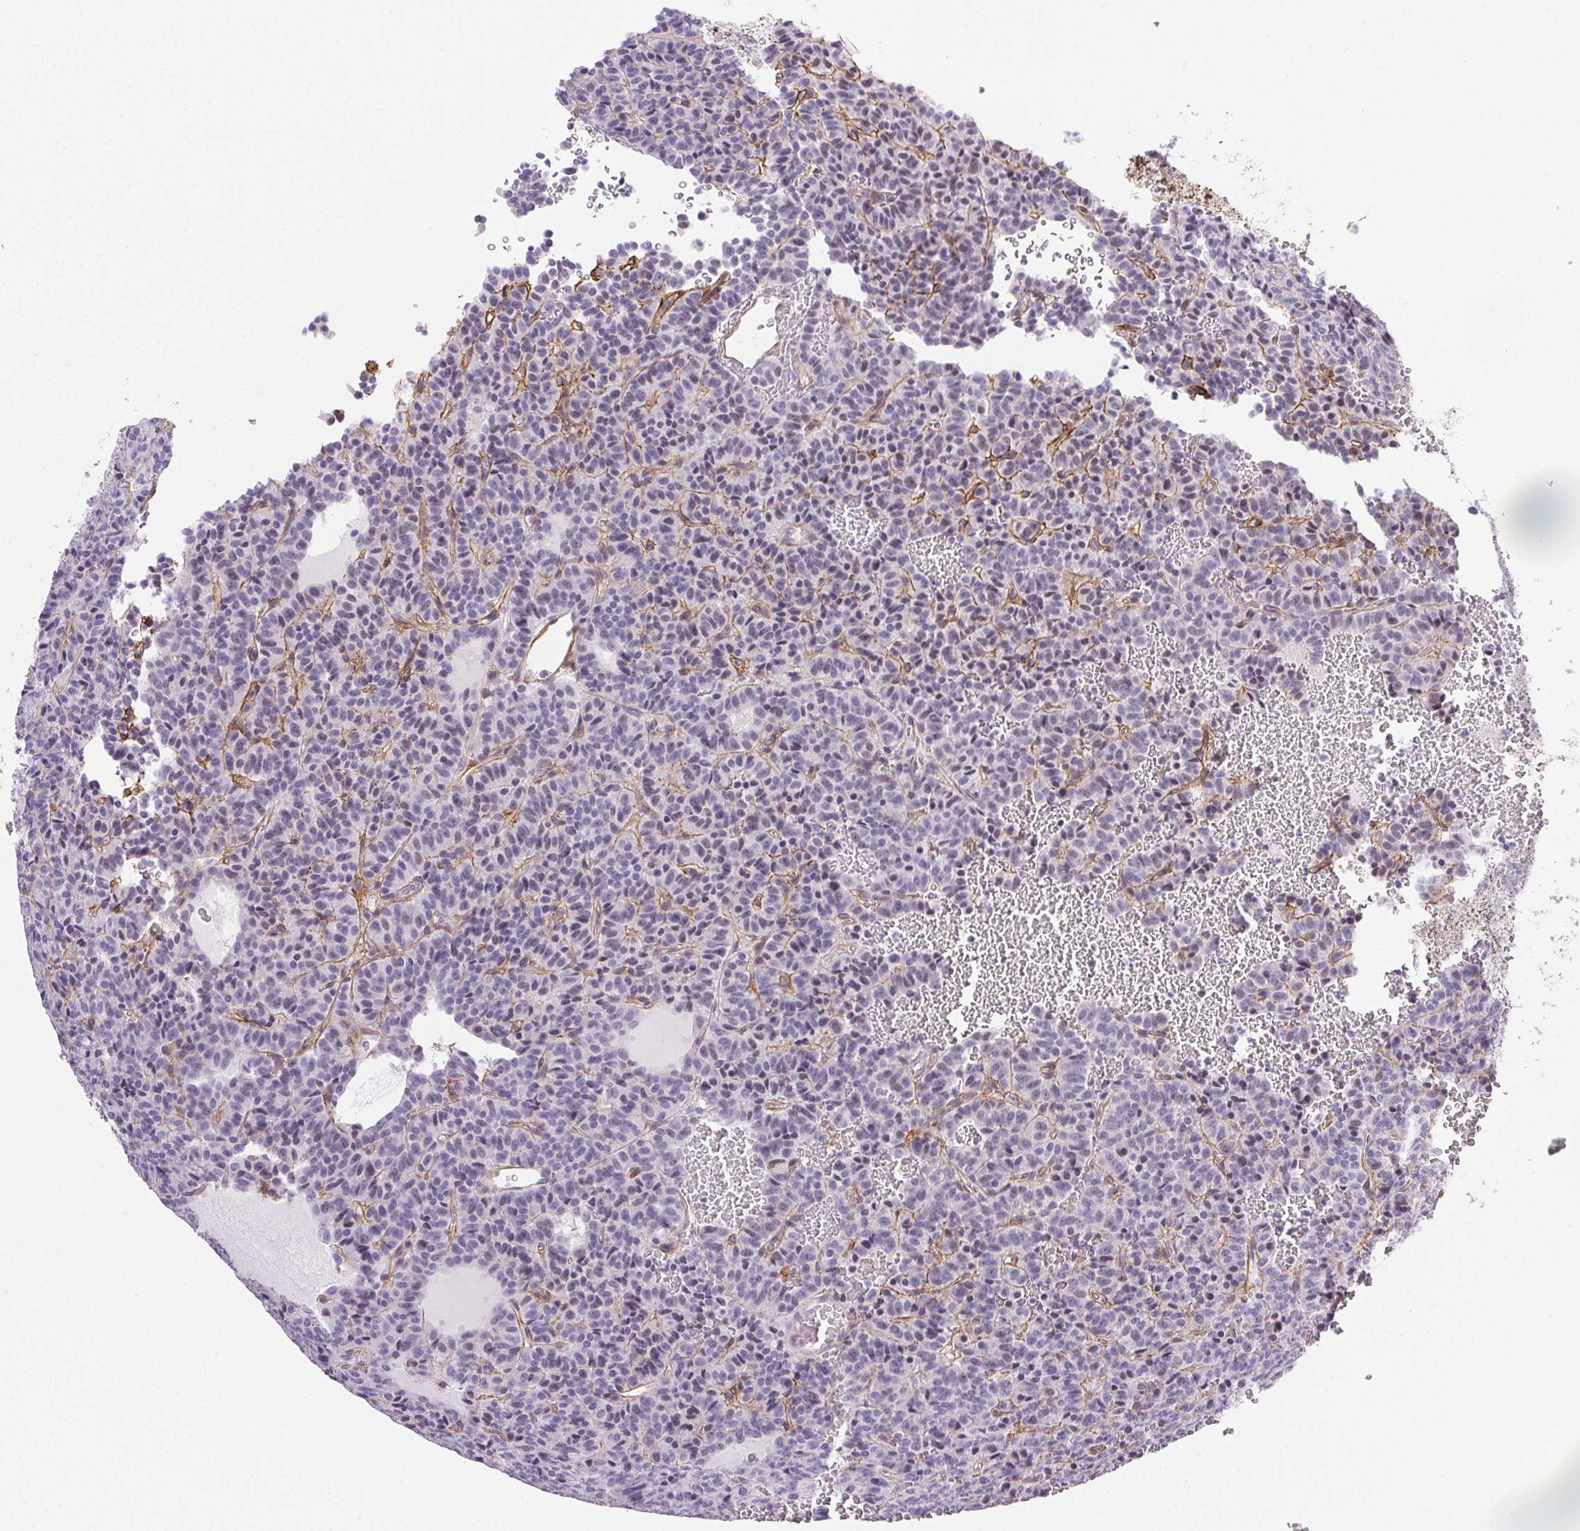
{"staining": {"intensity": "negative", "quantity": "none", "location": "none"}, "tissue": "carcinoid", "cell_type": "Tumor cells", "image_type": "cancer", "snomed": [{"axis": "morphology", "description": "Carcinoid, malignant, NOS"}, {"axis": "topography", "description": "Lung"}], "caption": "Tumor cells are negative for brown protein staining in carcinoid.", "gene": "PDZD2", "patient": {"sex": "male", "age": 70}}